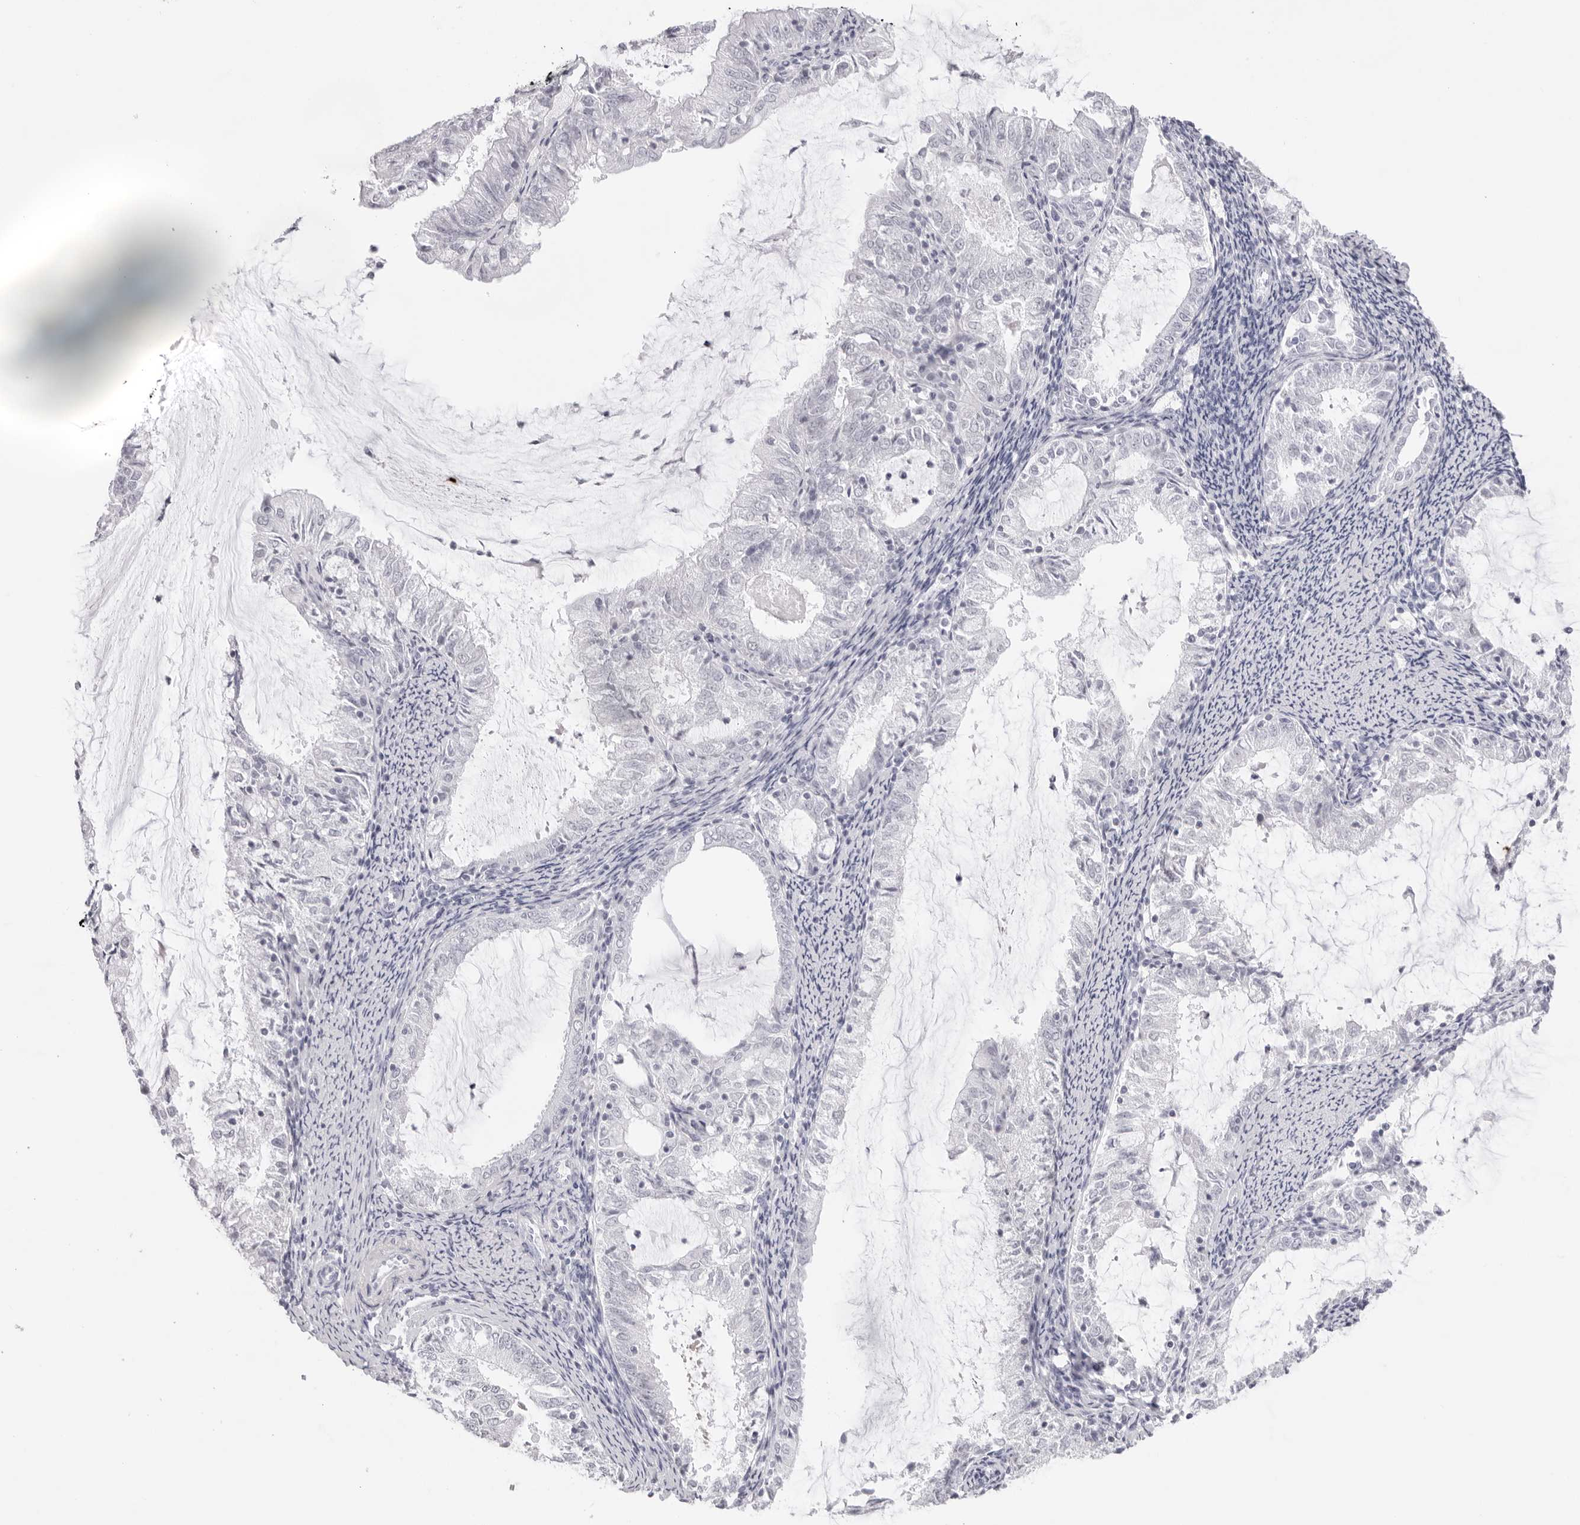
{"staining": {"intensity": "negative", "quantity": "none", "location": "none"}, "tissue": "endometrial cancer", "cell_type": "Tumor cells", "image_type": "cancer", "snomed": [{"axis": "morphology", "description": "Adenocarcinoma, NOS"}, {"axis": "topography", "description": "Endometrium"}], "caption": "IHC histopathology image of endometrial cancer stained for a protein (brown), which demonstrates no expression in tumor cells.", "gene": "KLK12", "patient": {"sex": "female", "age": 57}}